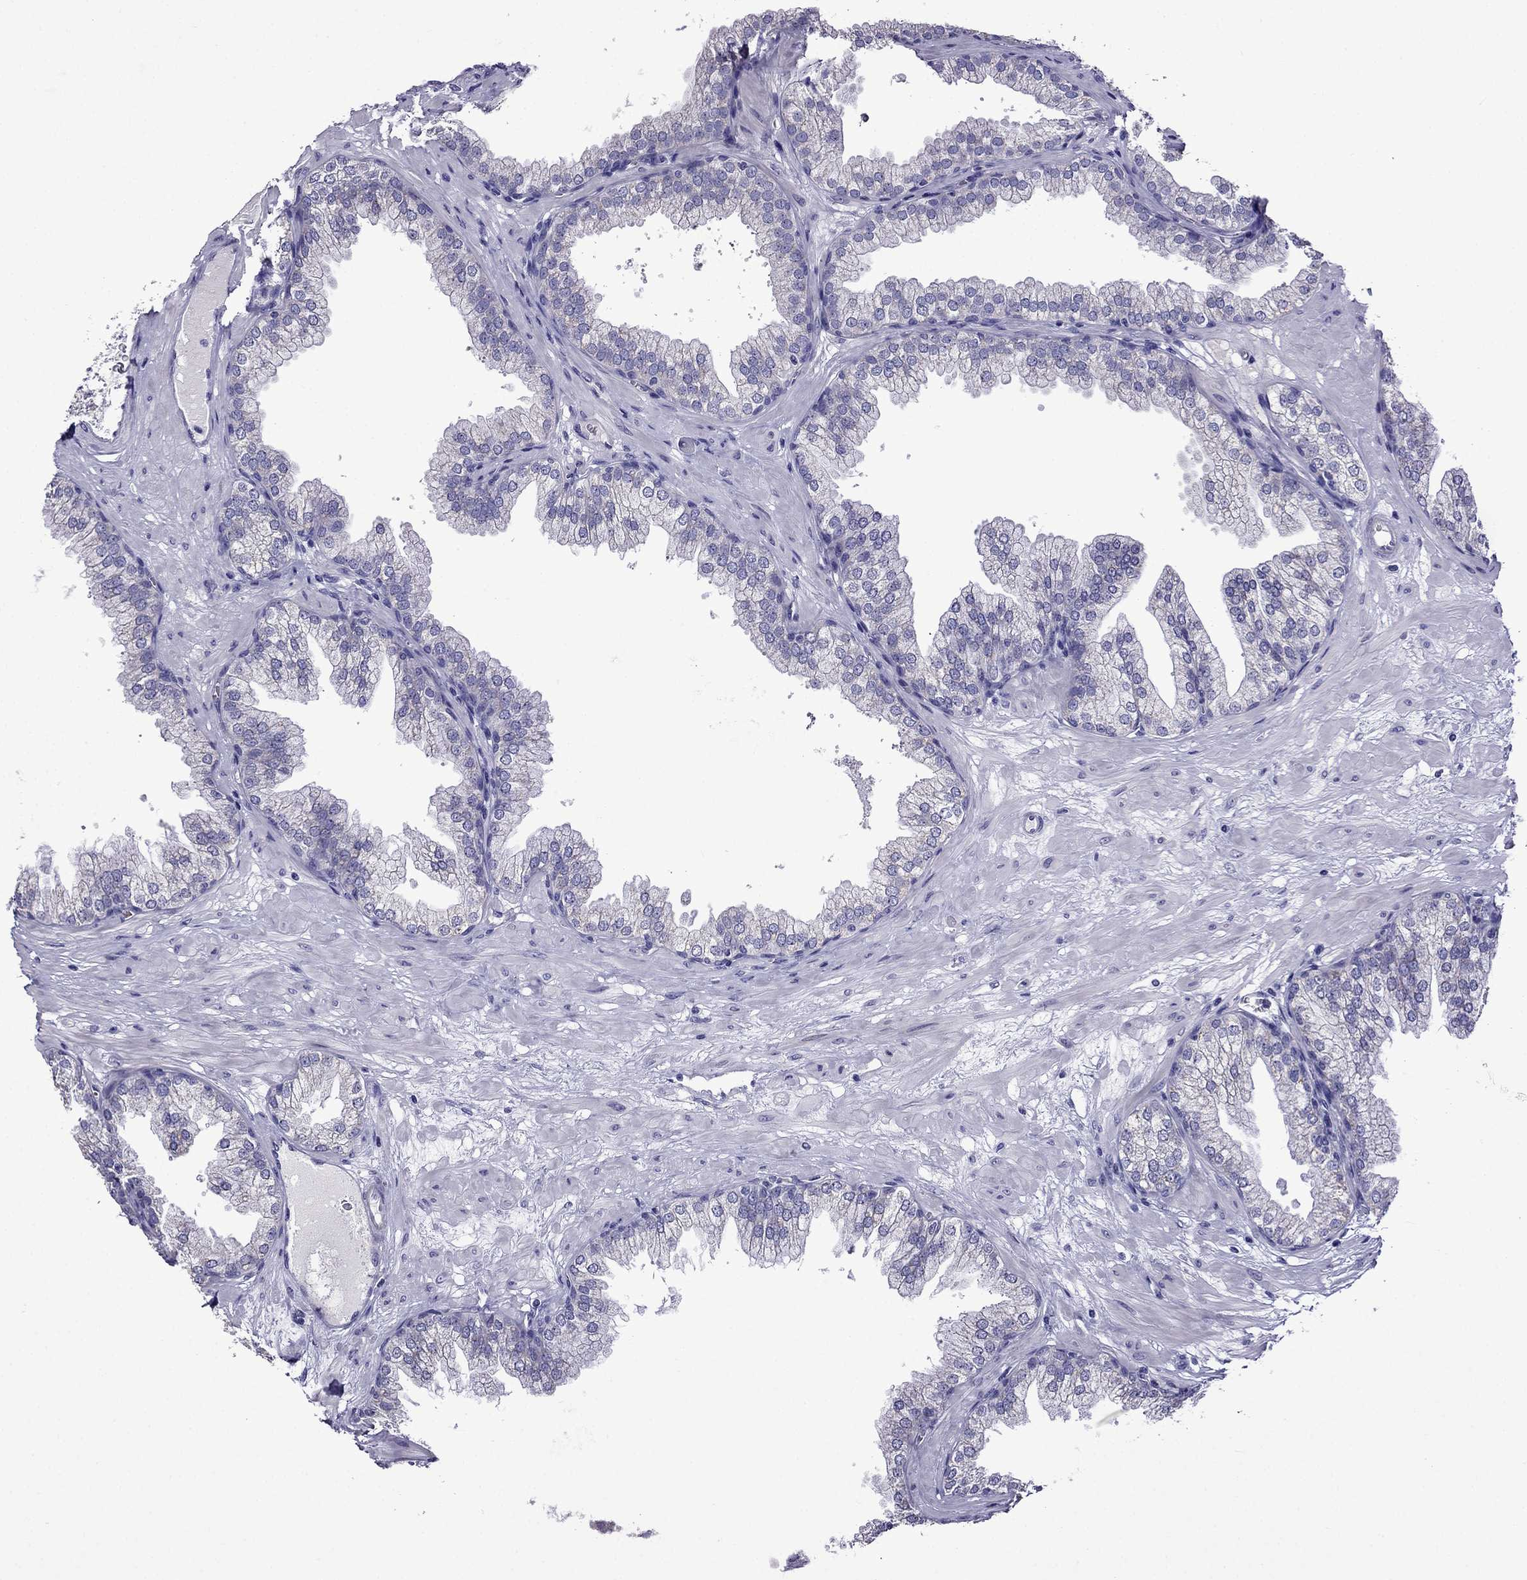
{"staining": {"intensity": "negative", "quantity": "none", "location": "none"}, "tissue": "prostate", "cell_type": "Glandular cells", "image_type": "normal", "snomed": [{"axis": "morphology", "description": "Normal tissue, NOS"}, {"axis": "topography", "description": "Prostate"}], "caption": "The micrograph displays no staining of glandular cells in benign prostate. The staining is performed using DAB (3,3'-diaminobenzidine) brown chromogen with nuclei counter-stained in using hematoxylin.", "gene": "TDRD1", "patient": {"sex": "male", "age": 37}}